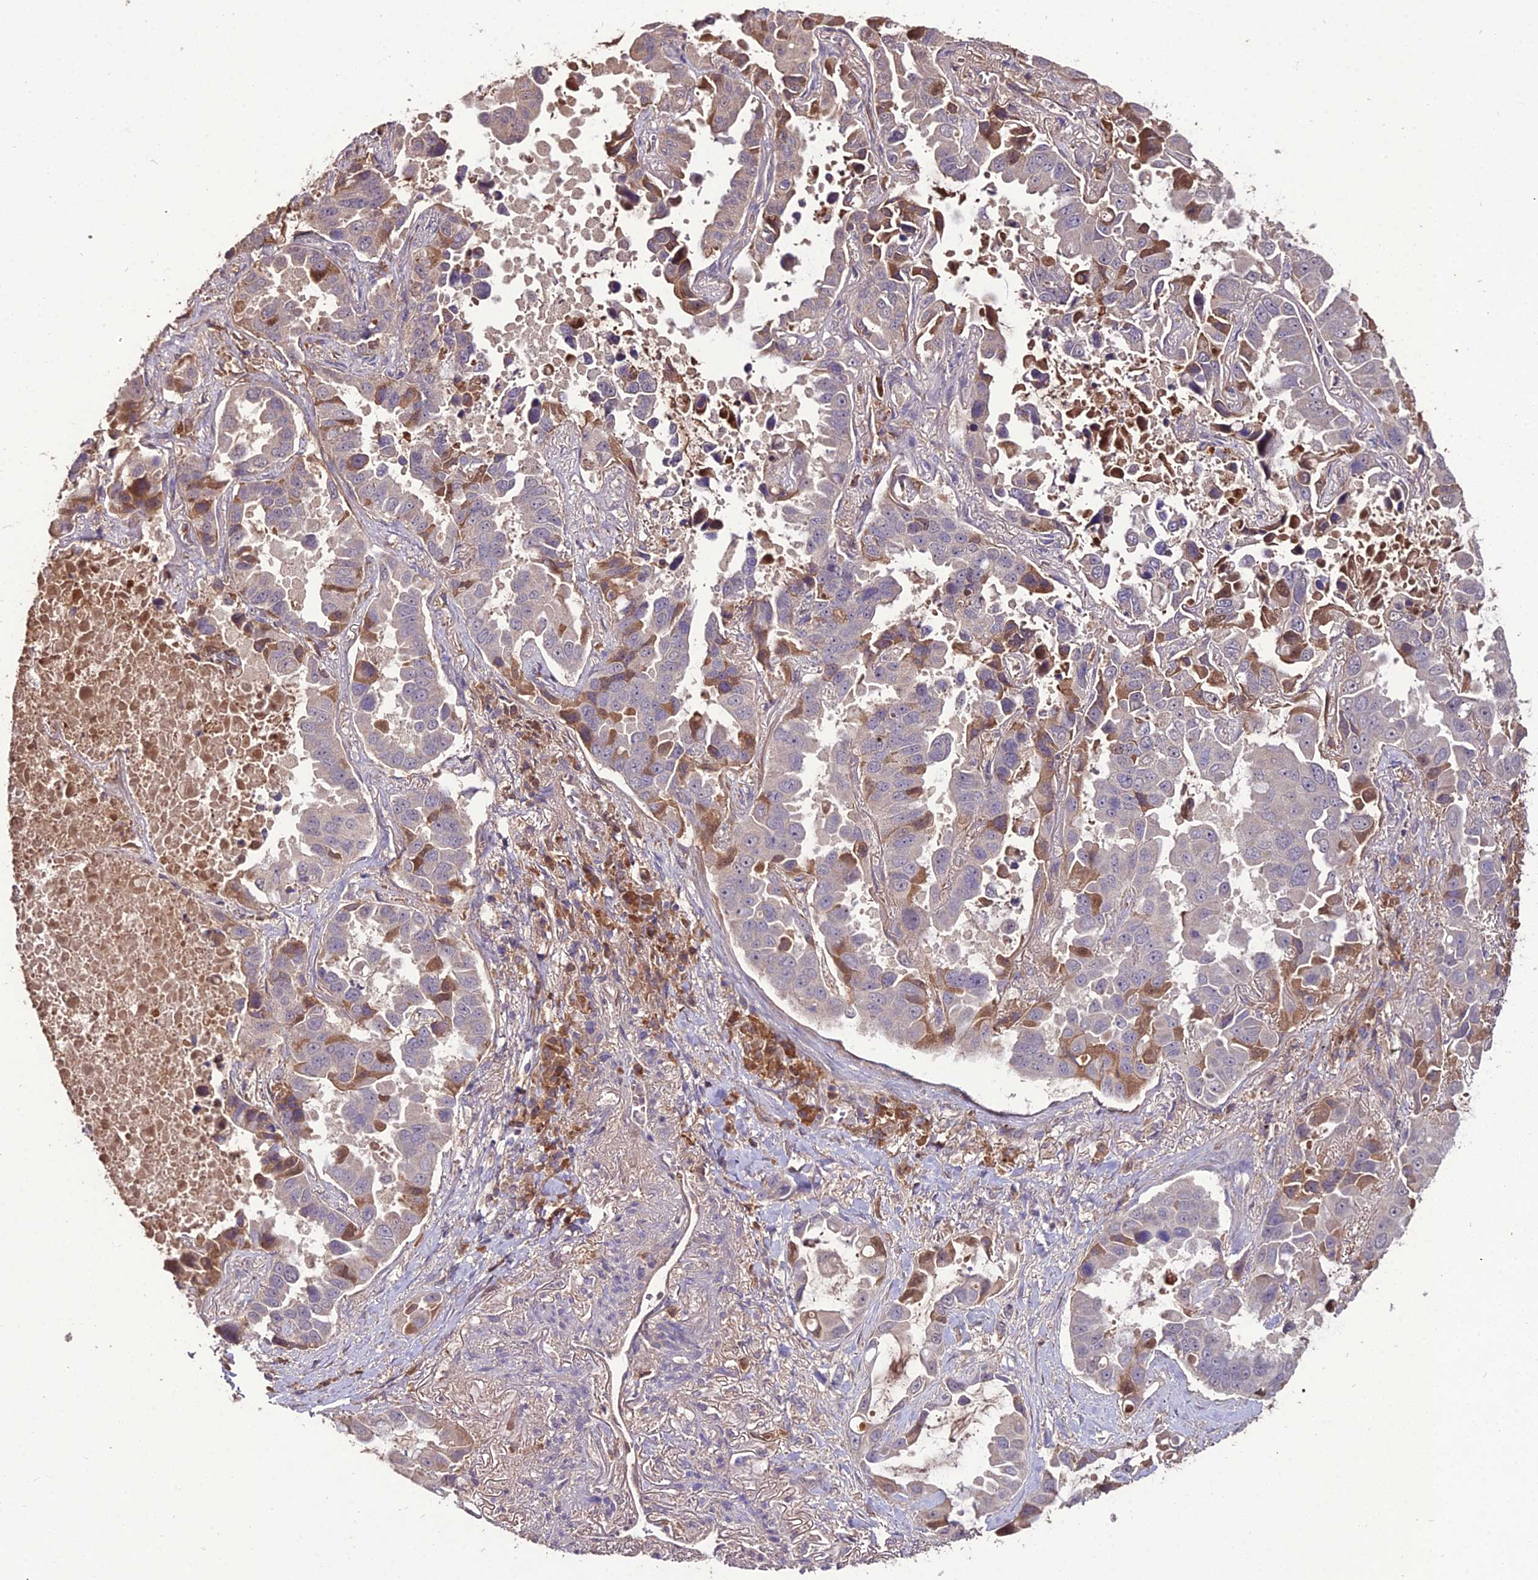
{"staining": {"intensity": "moderate", "quantity": "<25%", "location": "cytoplasmic/membranous"}, "tissue": "lung cancer", "cell_type": "Tumor cells", "image_type": "cancer", "snomed": [{"axis": "morphology", "description": "Adenocarcinoma, NOS"}, {"axis": "topography", "description": "Lung"}], "caption": "A brown stain labels moderate cytoplasmic/membranous staining of a protein in lung adenocarcinoma tumor cells.", "gene": "KCTD16", "patient": {"sex": "male", "age": 64}}